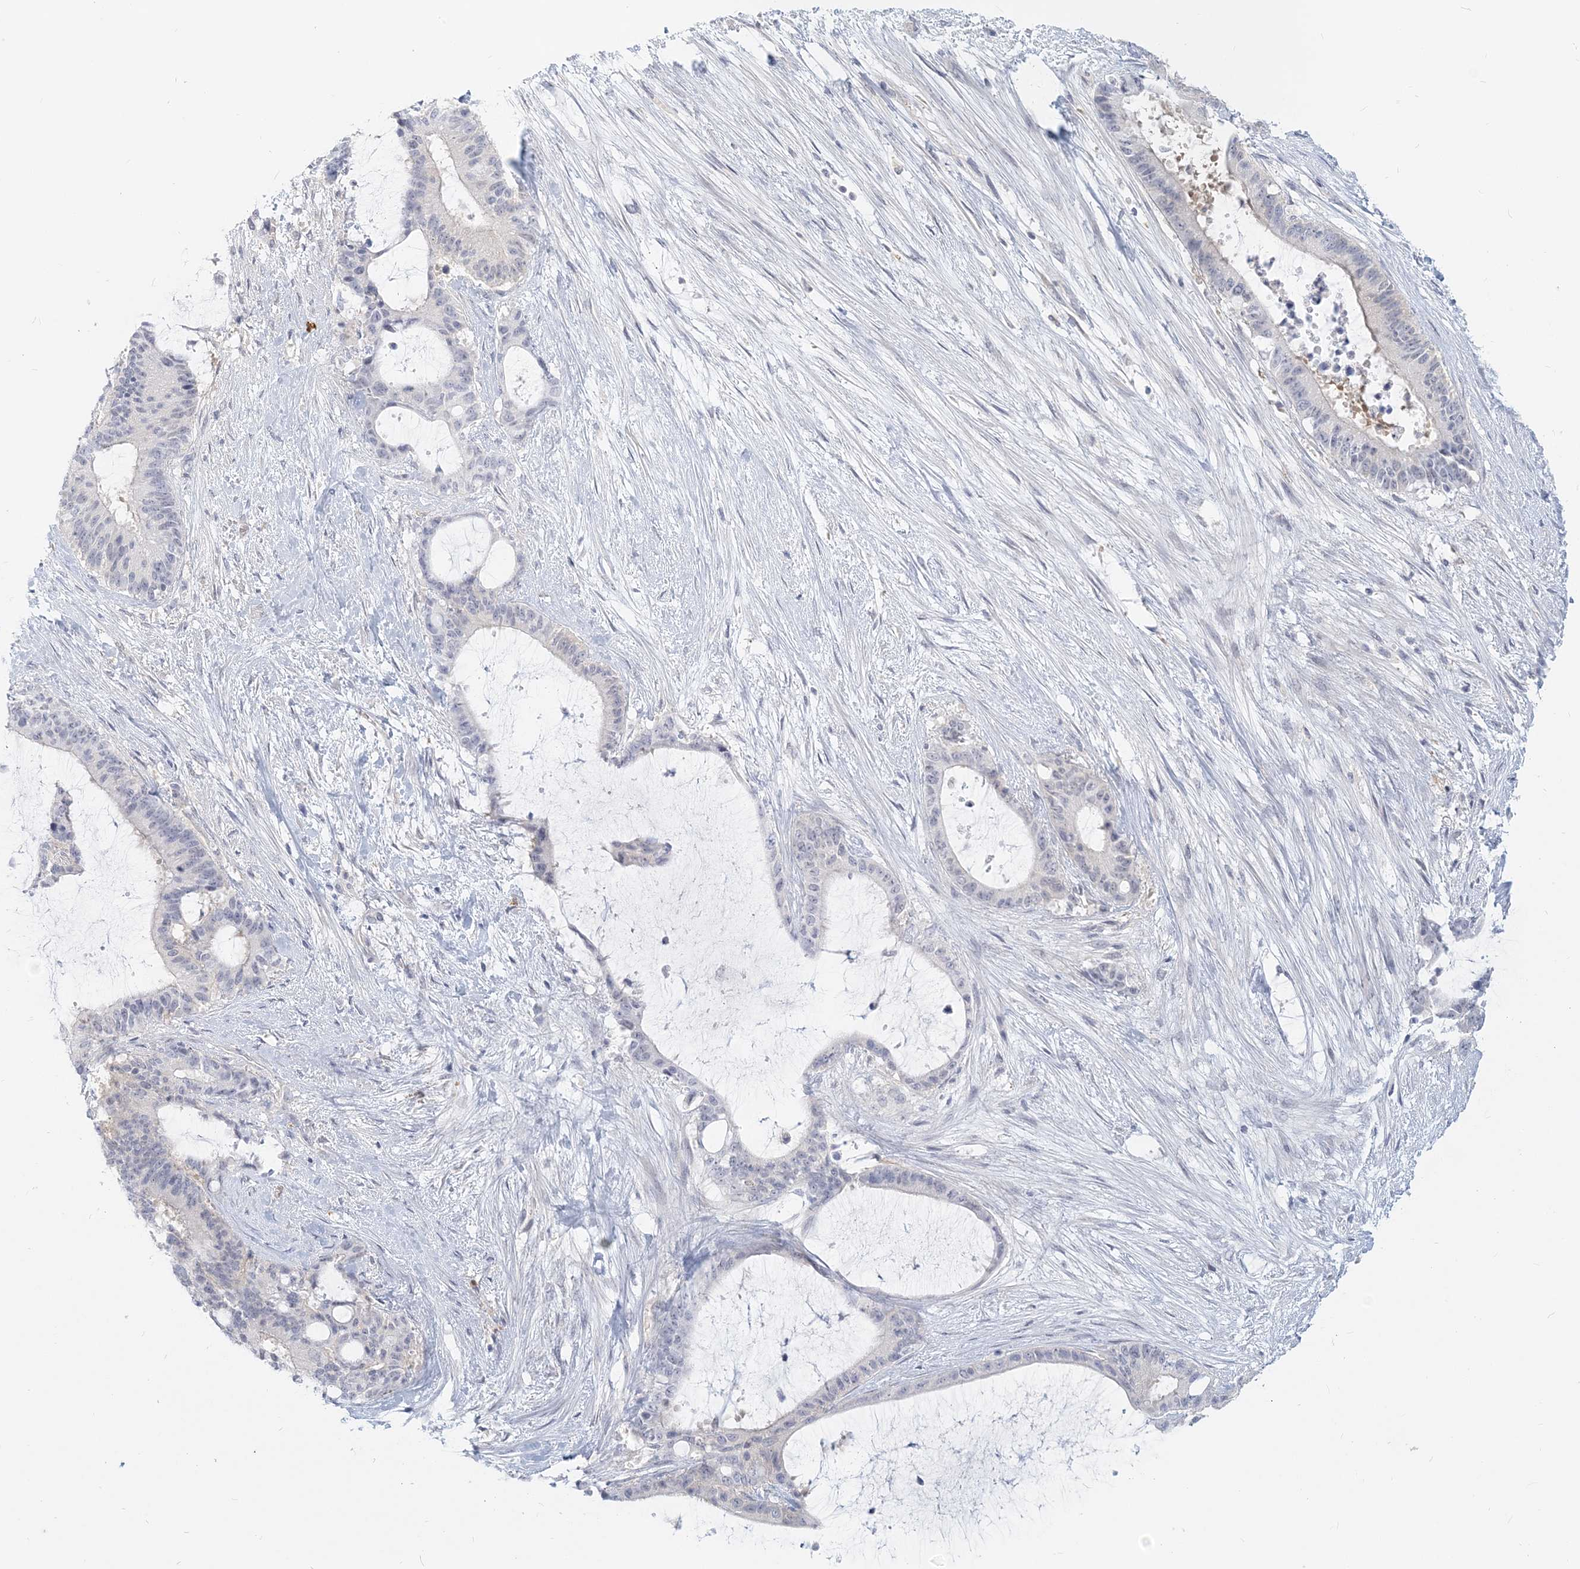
{"staining": {"intensity": "negative", "quantity": "none", "location": "none"}, "tissue": "liver cancer", "cell_type": "Tumor cells", "image_type": "cancer", "snomed": [{"axis": "morphology", "description": "Normal tissue, NOS"}, {"axis": "morphology", "description": "Cholangiocarcinoma"}, {"axis": "topography", "description": "Liver"}, {"axis": "topography", "description": "Peripheral nerve tissue"}], "caption": "Immunohistochemistry of liver cancer reveals no expression in tumor cells. Brightfield microscopy of immunohistochemistry (IHC) stained with DAB (brown) and hematoxylin (blue), captured at high magnification.", "gene": "GMPPA", "patient": {"sex": "female", "age": 73}}